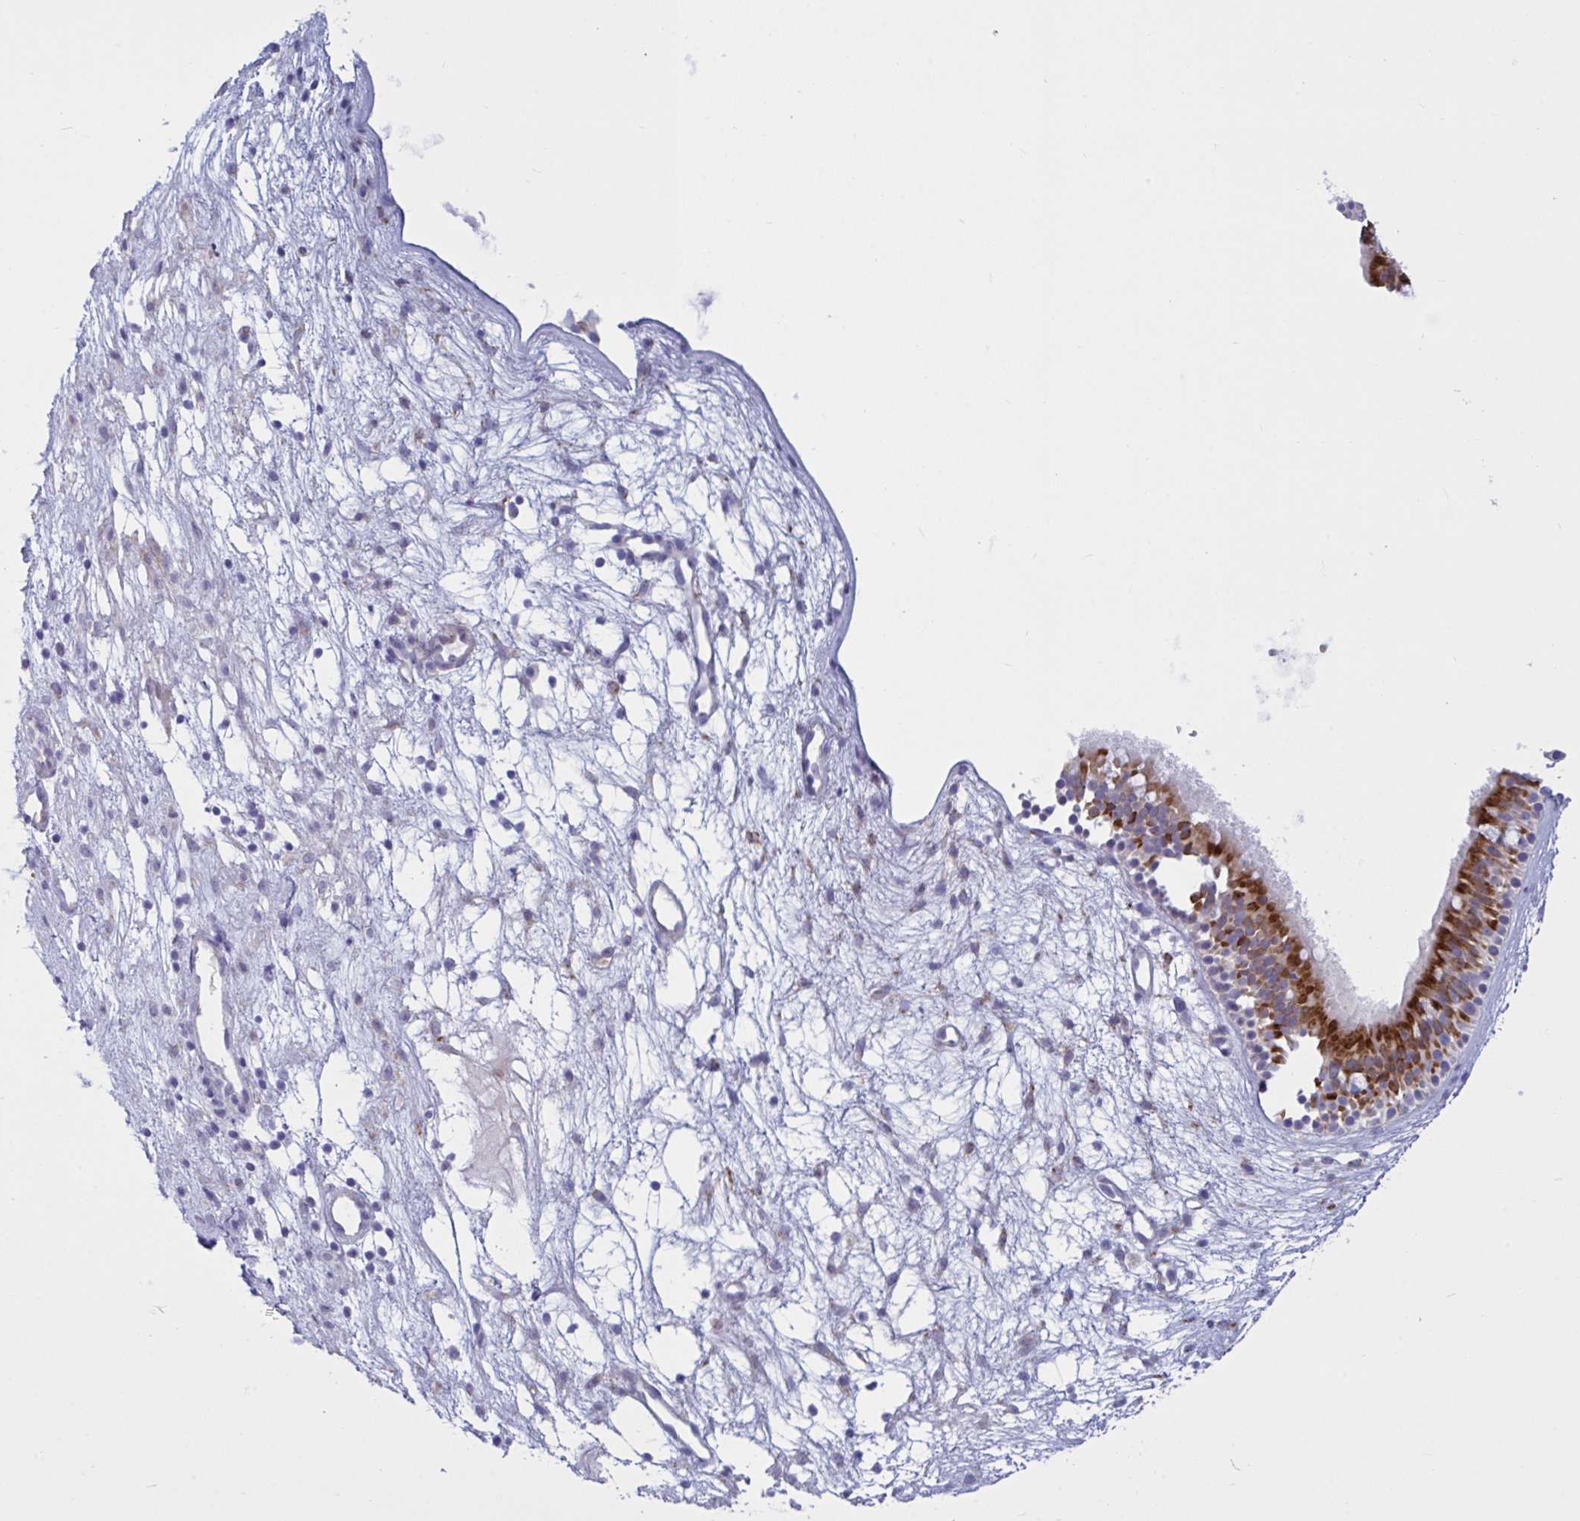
{"staining": {"intensity": "strong", "quantity": "25%-75%", "location": "cytoplasmic/membranous"}, "tissue": "nasopharynx", "cell_type": "Respiratory epithelial cells", "image_type": "normal", "snomed": [{"axis": "morphology", "description": "Normal tissue, NOS"}, {"axis": "morphology", "description": "Polyp, NOS"}, {"axis": "topography", "description": "Nasopharynx"}], "caption": "An immunohistochemistry (IHC) micrograph of benign tissue is shown. Protein staining in brown shows strong cytoplasmic/membranous positivity in nasopharynx within respiratory epithelial cells.", "gene": "VWC2", "patient": {"sex": "male", "age": 83}}